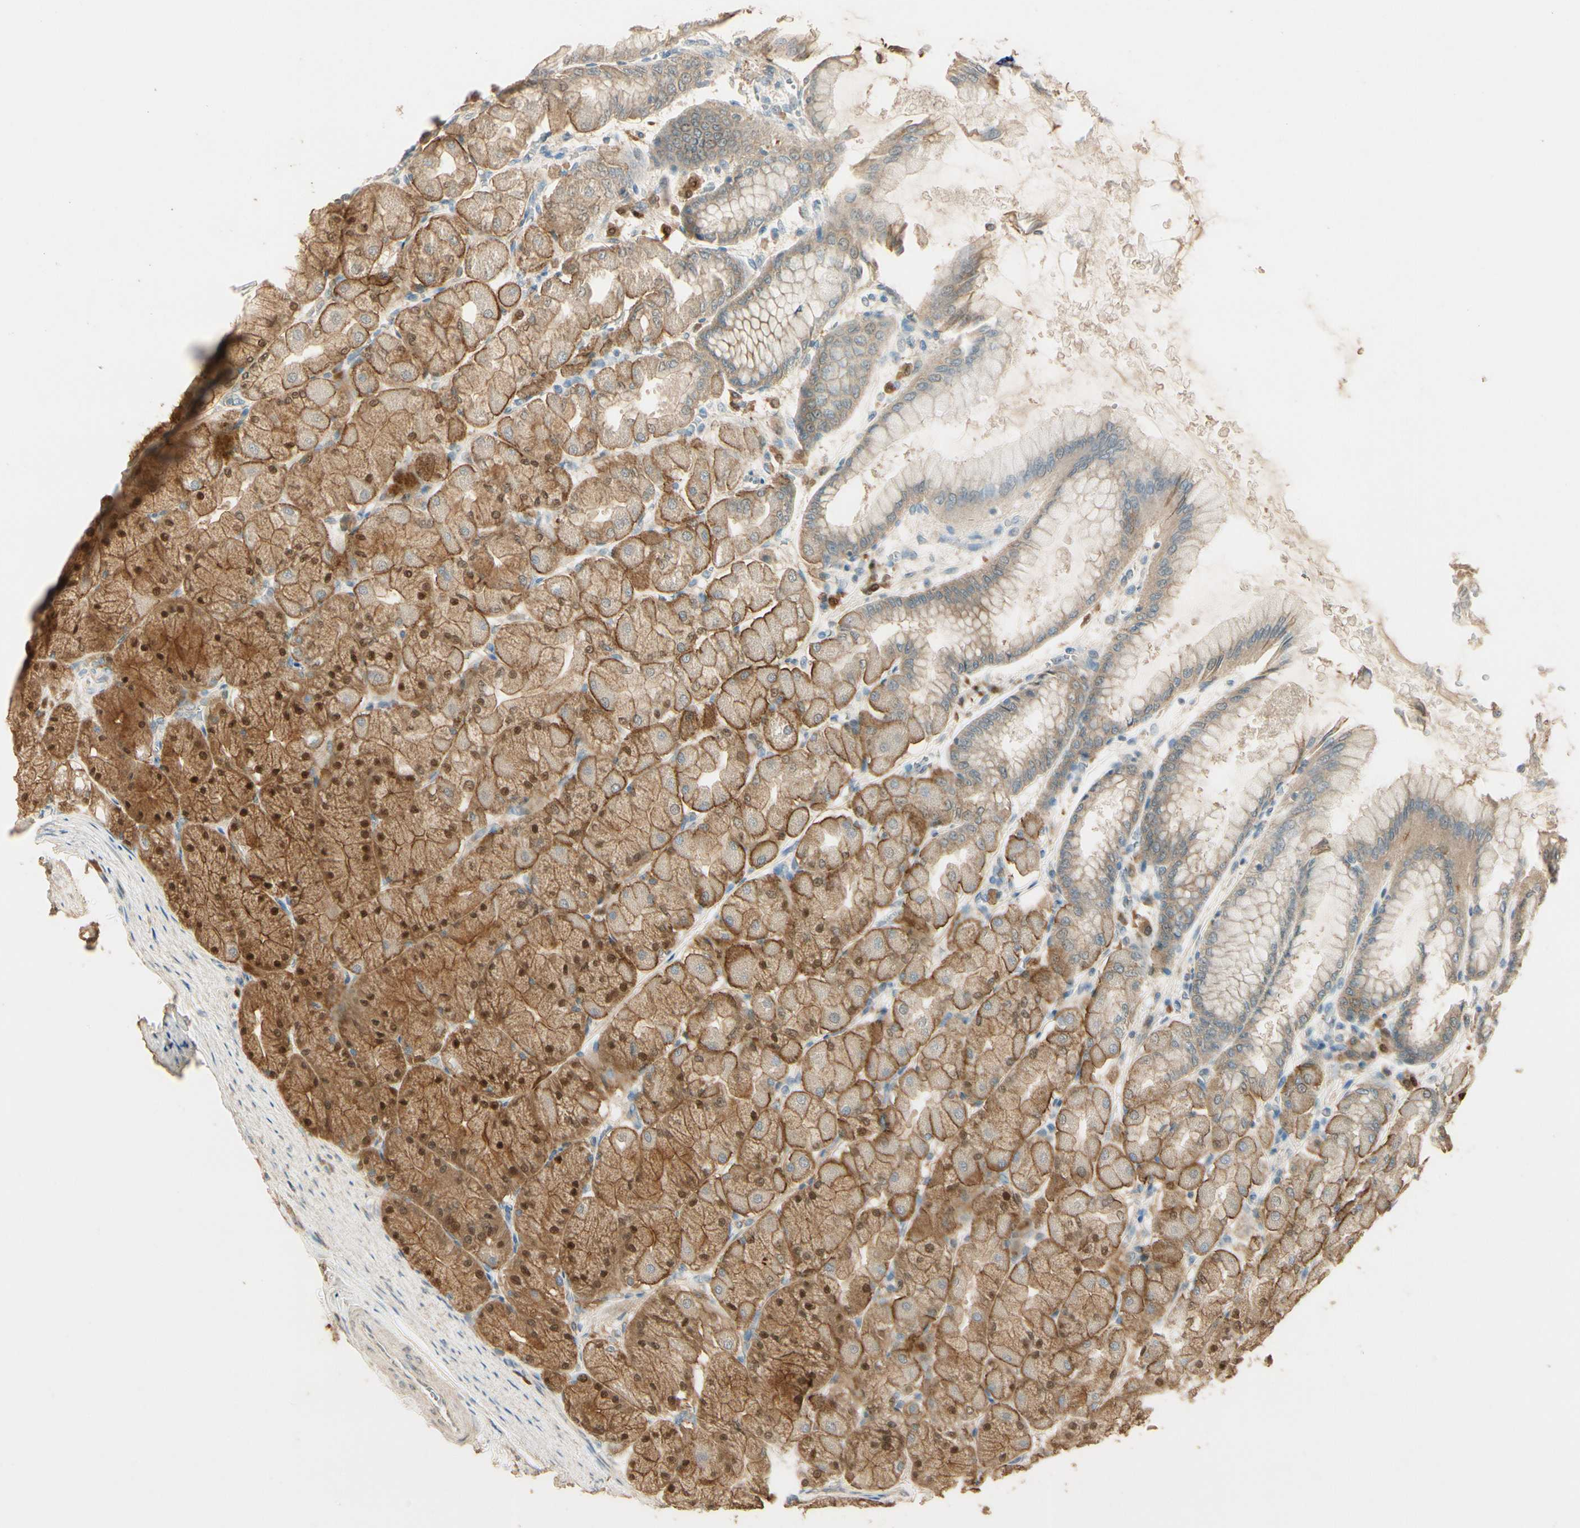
{"staining": {"intensity": "moderate", "quantity": ">75%", "location": "cytoplasmic/membranous,nuclear"}, "tissue": "stomach", "cell_type": "Glandular cells", "image_type": "normal", "snomed": [{"axis": "morphology", "description": "Normal tissue, NOS"}, {"axis": "topography", "description": "Stomach, upper"}], "caption": "Immunohistochemistry (IHC) (DAB (3,3'-diaminobenzidine)) staining of unremarkable human stomach reveals moderate cytoplasmic/membranous,nuclear protein positivity in about >75% of glandular cells. (IHC, brightfield microscopy, high magnification).", "gene": "PLXNA1", "patient": {"sex": "female", "age": 56}}